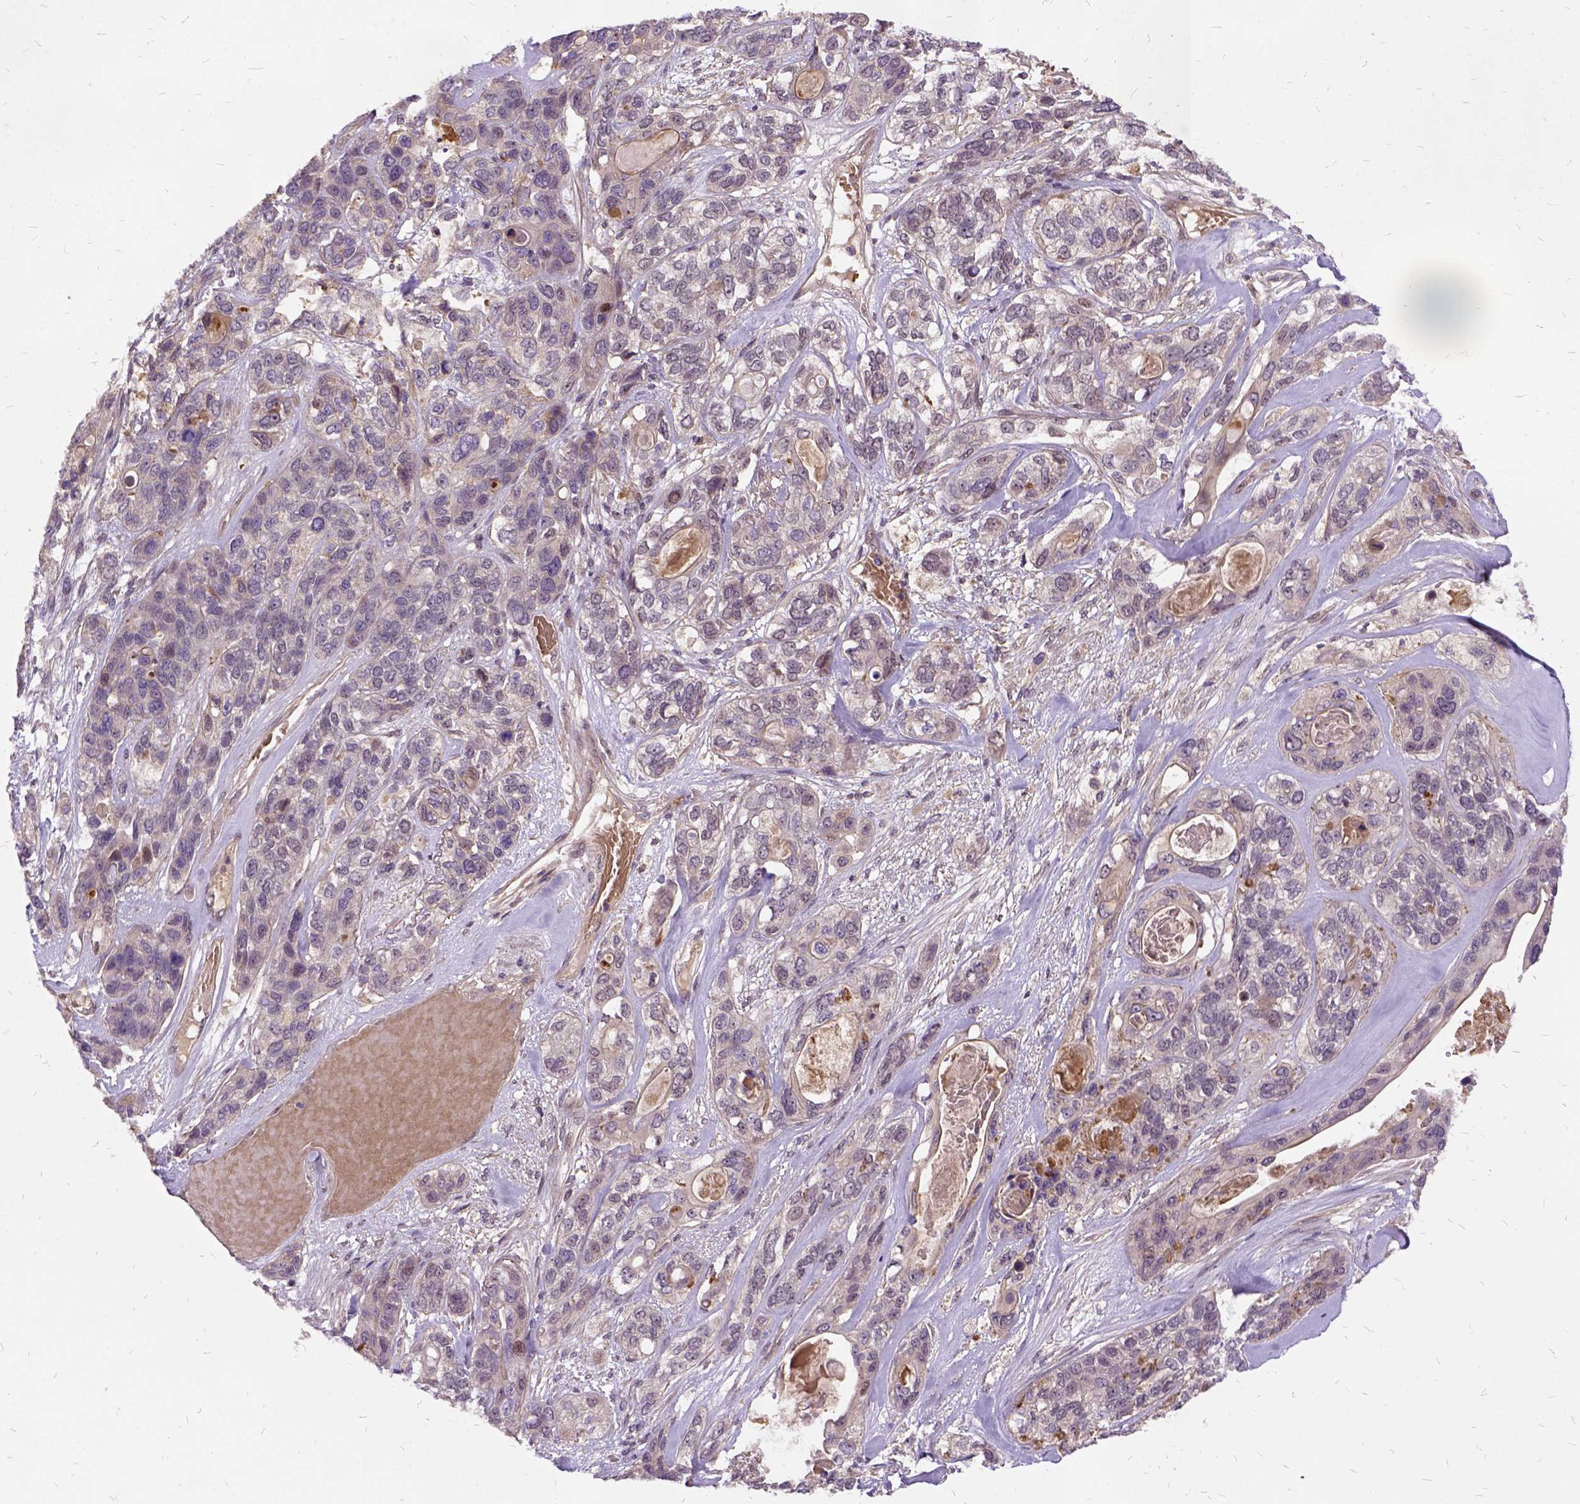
{"staining": {"intensity": "negative", "quantity": "none", "location": "none"}, "tissue": "lung cancer", "cell_type": "Tumor cells", "image_type": "cancer", "snomed": [{"axis": "morphology", "description": "Squamous cell carcinoma, NOS"}, {"axis": "topography", "description": "Lung"}], "caption": "Immunohistochemical staining of lung cancer (squamous cell carcinoma) demonstrates no significant staining in tumor cells.", "gene": "ILRUN", "patient": {"sex": "female", "age": 70}}